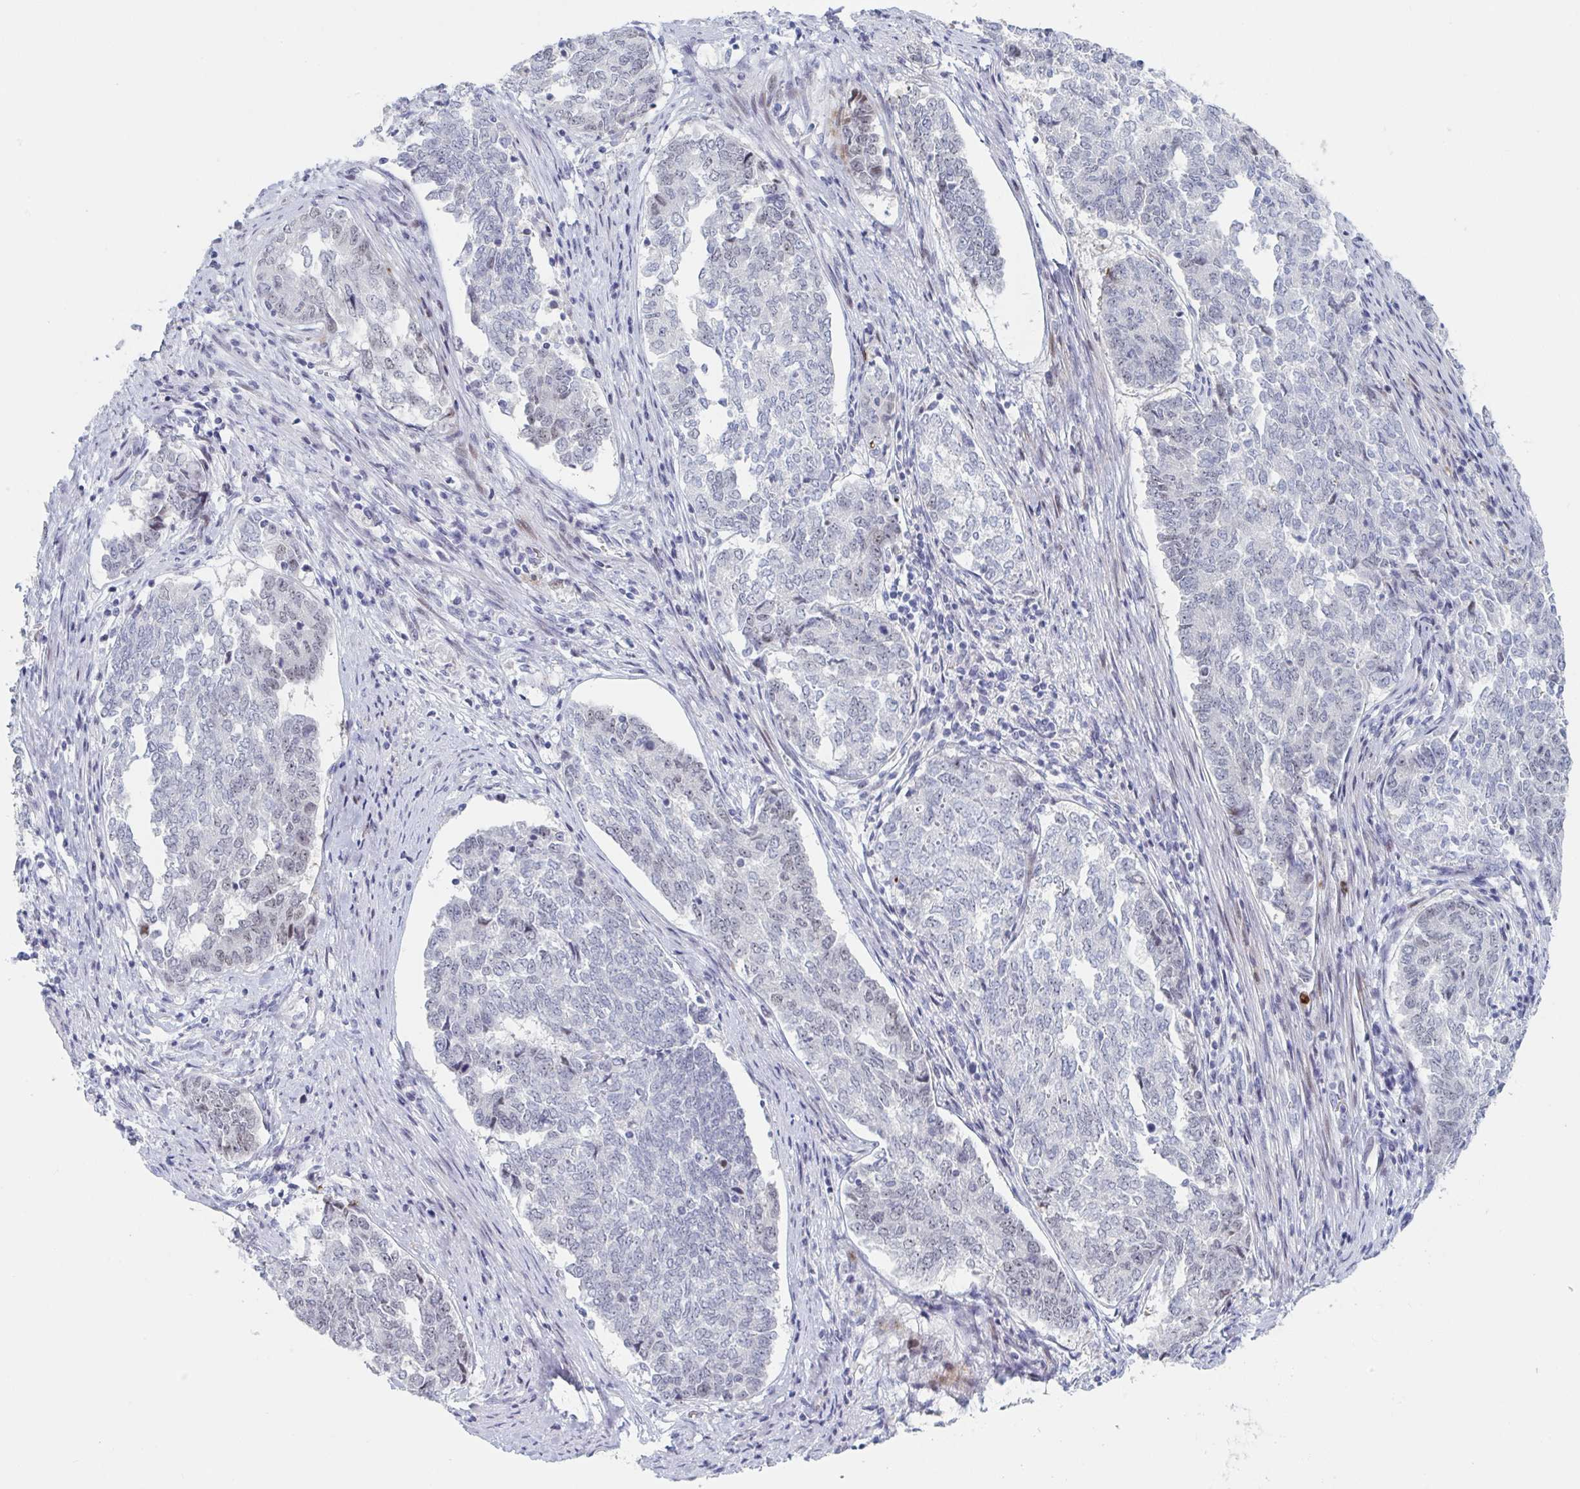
{"staining": {"intensity": "negative", "quantity": "none", "location": "none"}, "tissue": "endometrial cancer", "cell_type": "Tumor cells", "image_type": "cancer", "snomed": [{"axis": "morphology", "description": "Adenocarcinoma, NOS"}, {"axis": "topography", "description": "Endometrium"}], "caption": "IHC histopathology image of neoplastic tissue: human endometrial cancer (adenocarcinoma) stained with DAB (3,3'-diaminobenzidine) displays no significant protein positivity in tumor cells.", "gene": "NR1H2", "patient": {"sex": "female", "age": 80}}